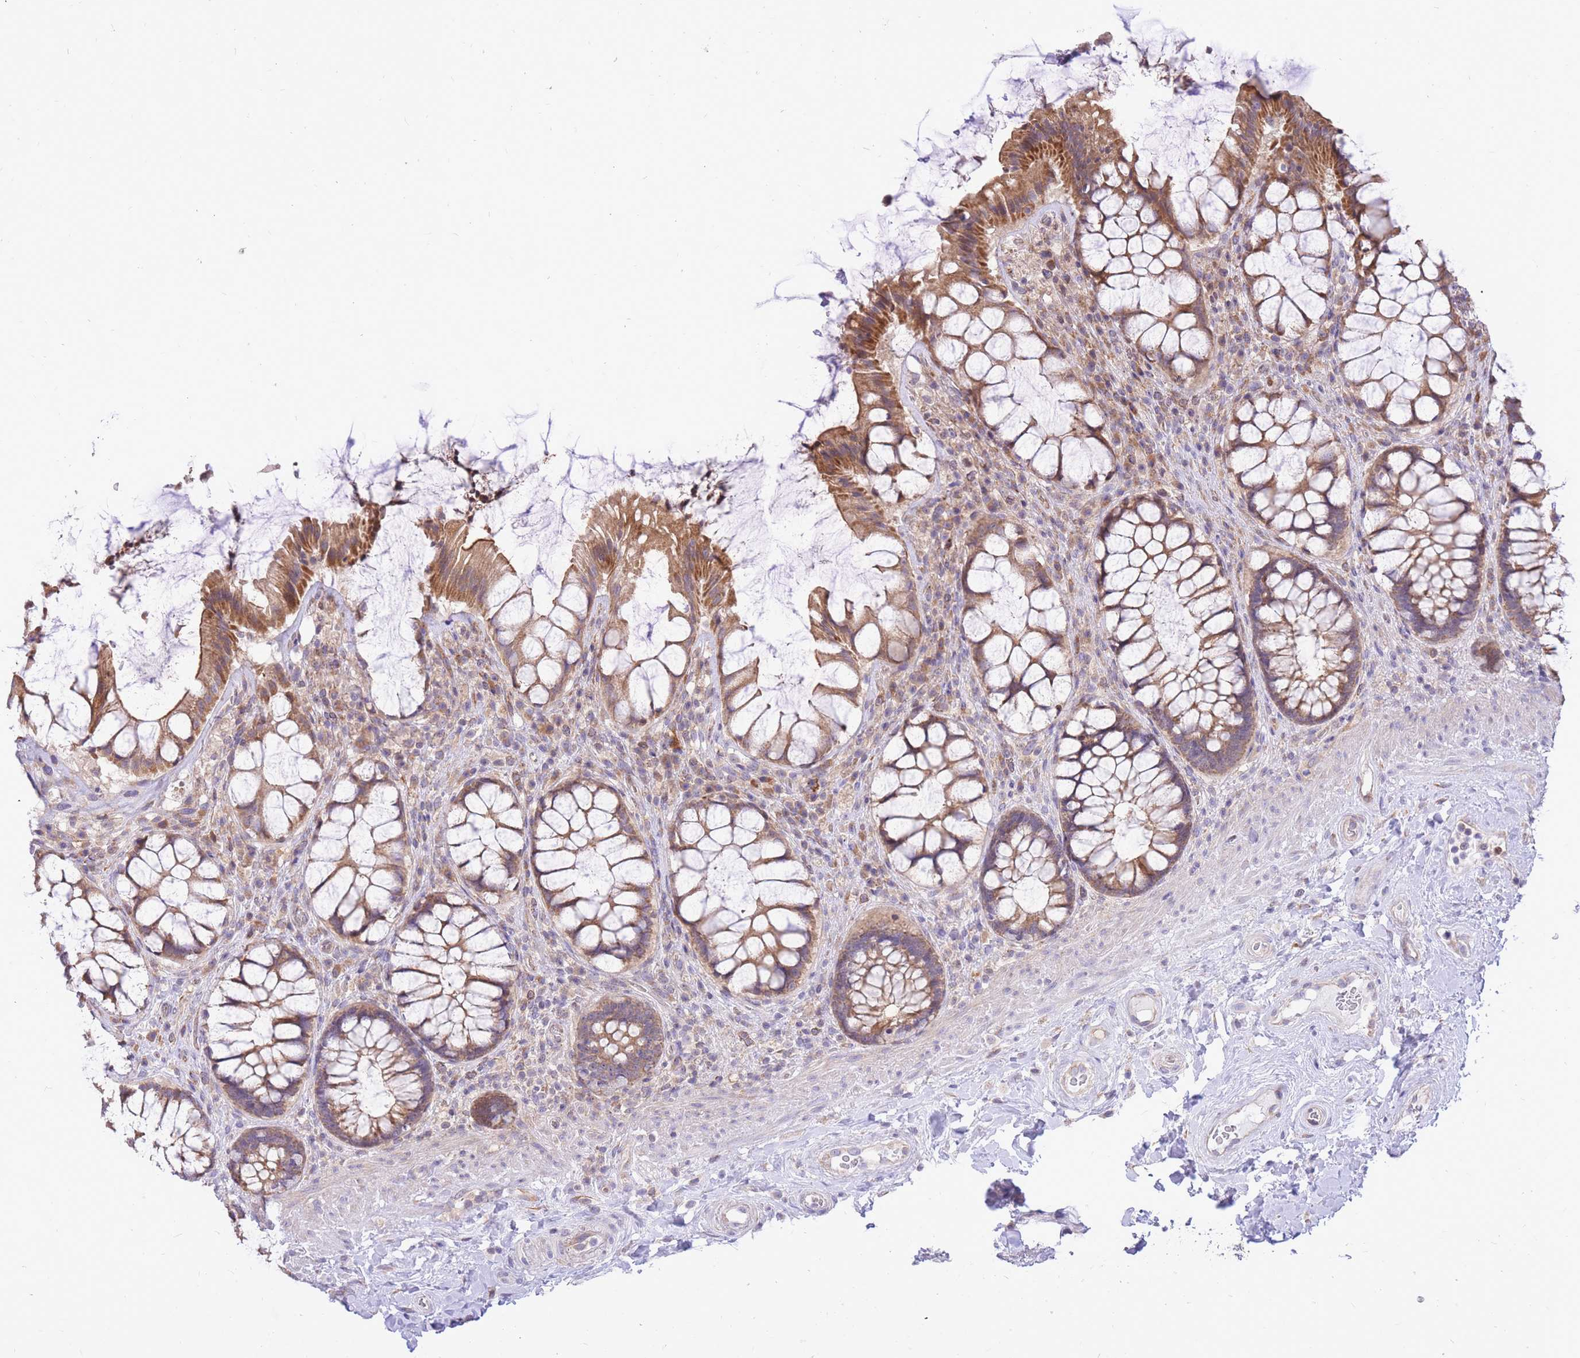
{"staining": {"intensity": "moderate", "quantity": "25%-75%", "location": "cytoplasmic/membranous"}, "tissue": "rectum", "cell_type": "Glandular cells", "image_type": "normal", "snomed": [{"axis": "morphology", "description": "Normal tissue, NOS"}, {"axis": "topography", "description": "Rectum"}], "caption": "IHC of normal rectum reveals medium levels of moderate cytoplasmic/membranous positivity in about 25%-75% of glandular cells. (brown staining indicates protein expression, while blue staining denotes nuclei).", "gene": "TOPAZ1", "patient": {"sex": "female", "age": 58}}